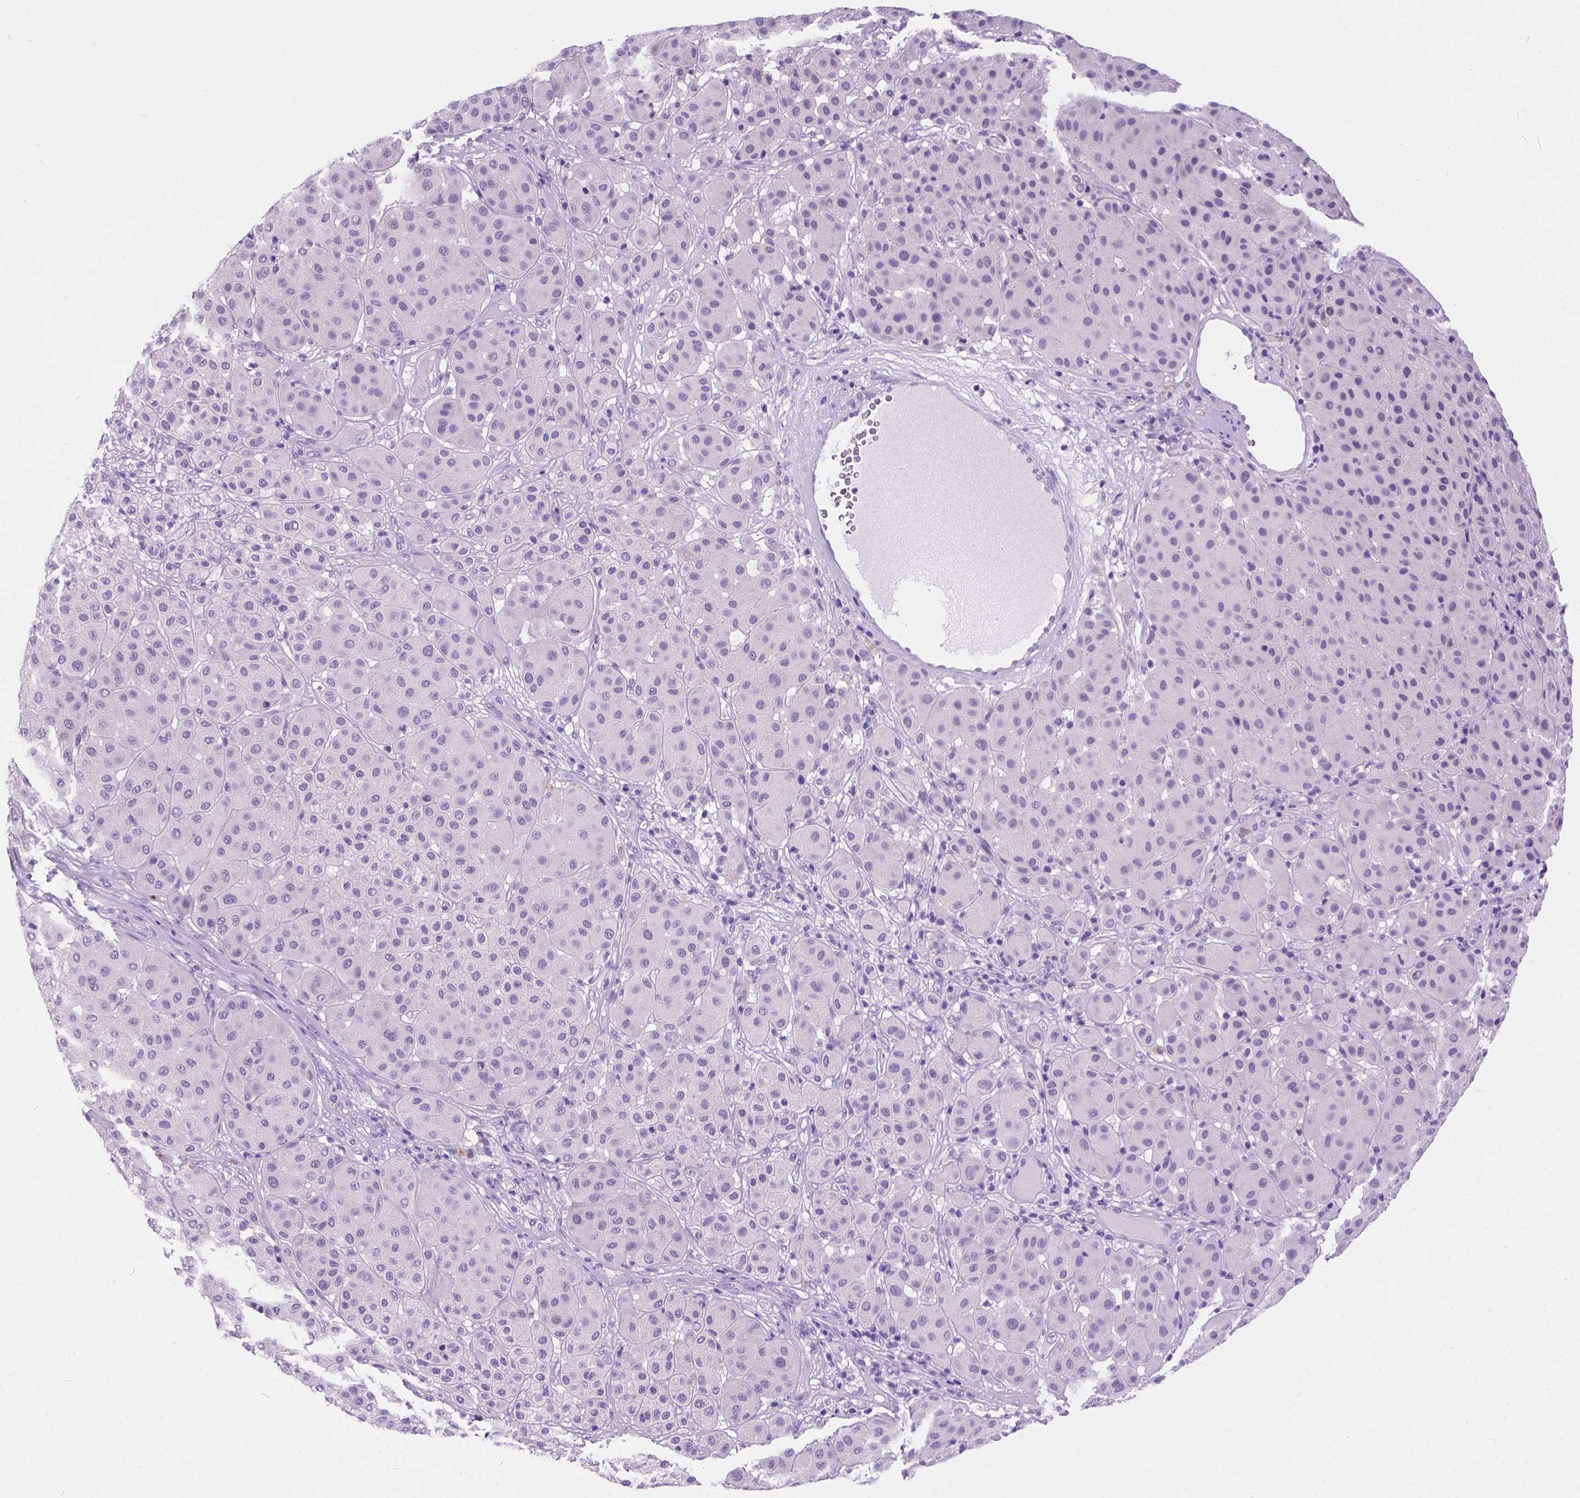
{"staining": {"intensity": "negative", "quantity": "none", "location": "none"}, "tissue": "melanoma", "cell_type": "Tumor cells", "image_type": "cancer", "snomed": [{"axis": "morphology", "description": "Malignant melanoma, Metastatic site"}, {"axis": "topography", "description": "Smooth muscle"}], "caption": "Malignant melanoma (metastatic site) was stained to show a protein in brown. There is no significant expression in tumor cells. Brightfield microscopy of IHC stained with DAB (brown) and hematoxylin (blue), captured at high magnification.", "gene": "ARMS2", "patient": {"sex": "male", "age": 41}}